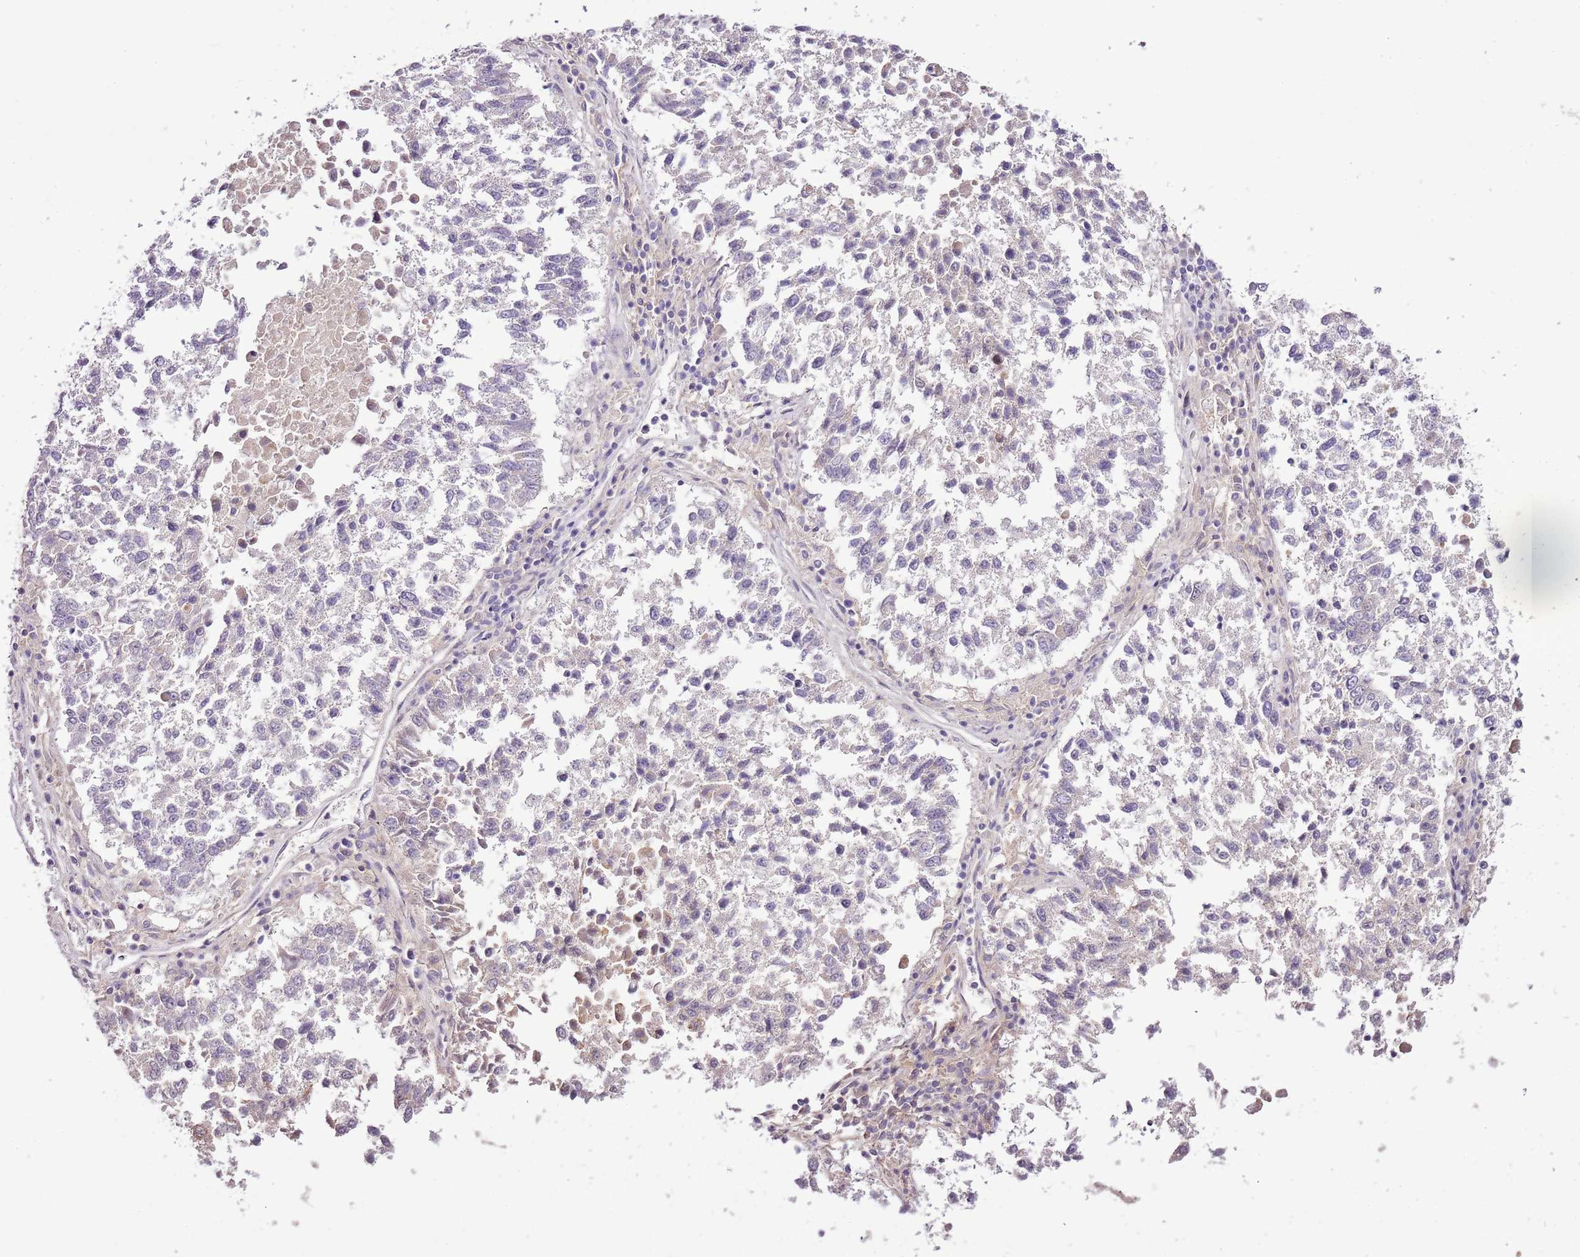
{"staining": {"intensity": "negative", "quantity": "none", "location": "none"}, "tissue": "lung cancer", "cell_type": "Tumor cells", "image_type": "cancer", "snomed": [{"axis": "morphology", "description": "Squamous cell carcinoma, NOS"}, {"axis": "topography", "description": "Lung"}], "caption": "The image shows no significant staining in tumor cells of squamous cell carcinoma (lung).", "gene": "CMKLR1", "patient": {"sex": "male", "age": 73}}